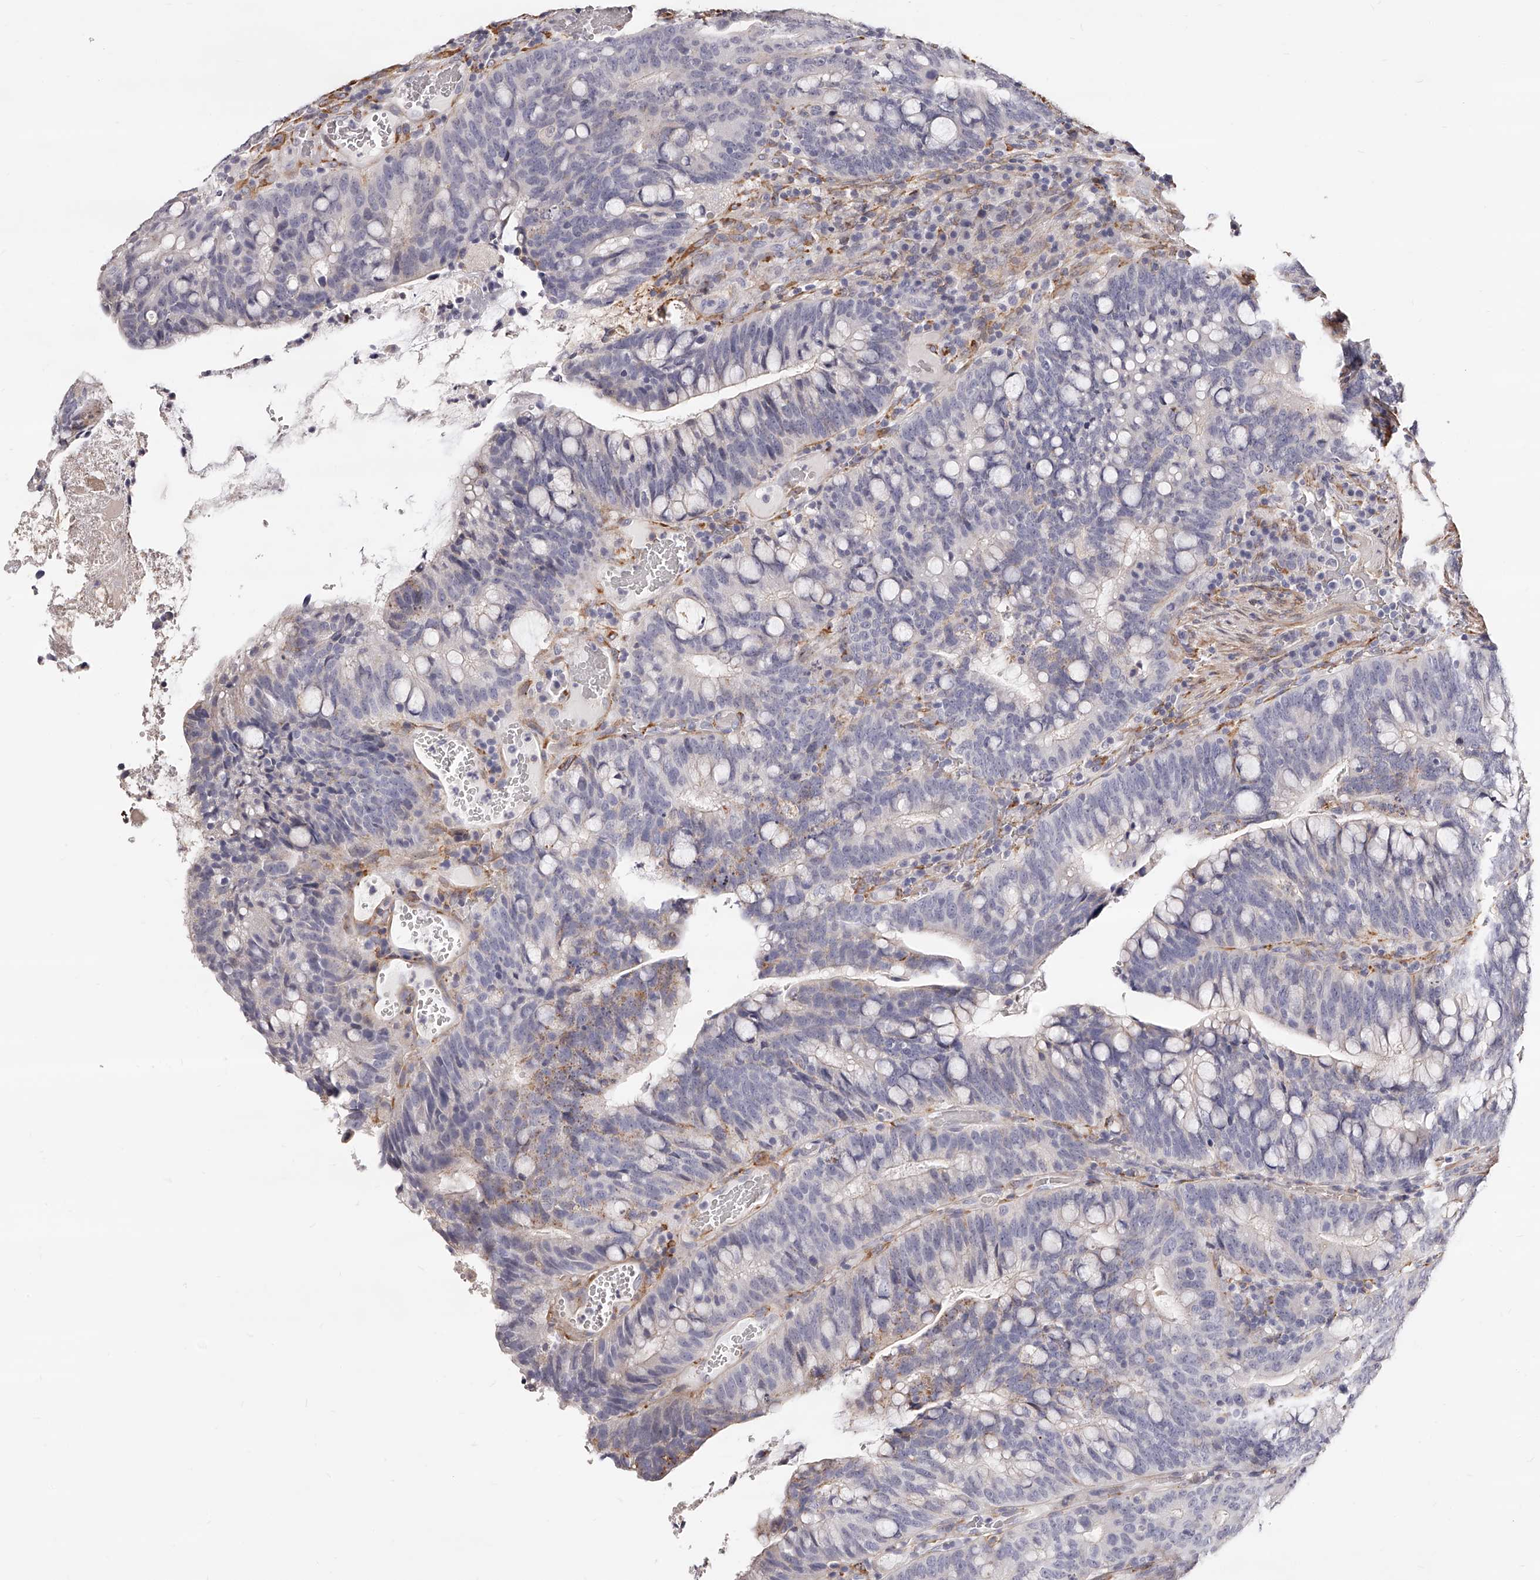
{"staining": {"intensity": "negative", "quantity": "none", "location": "none"}, "tissue": "colorectal cancer", "cell_type": "Tumor cells", "image_type": "cancer", "snomed": [{"axis": "morphology", "description": "Adenocarcinoma, NOS"}, {"axis": "topography", "description": "Colon"}], "caption": "Tumor cells show no significant protein positivity in colorectal cancer. (DAB (3,3'-diaminobenzidine) immunohistochemistry with hematoxylin counter stain).", "gene": "CD82", "patient": {"sex": "female", "age": 66}}